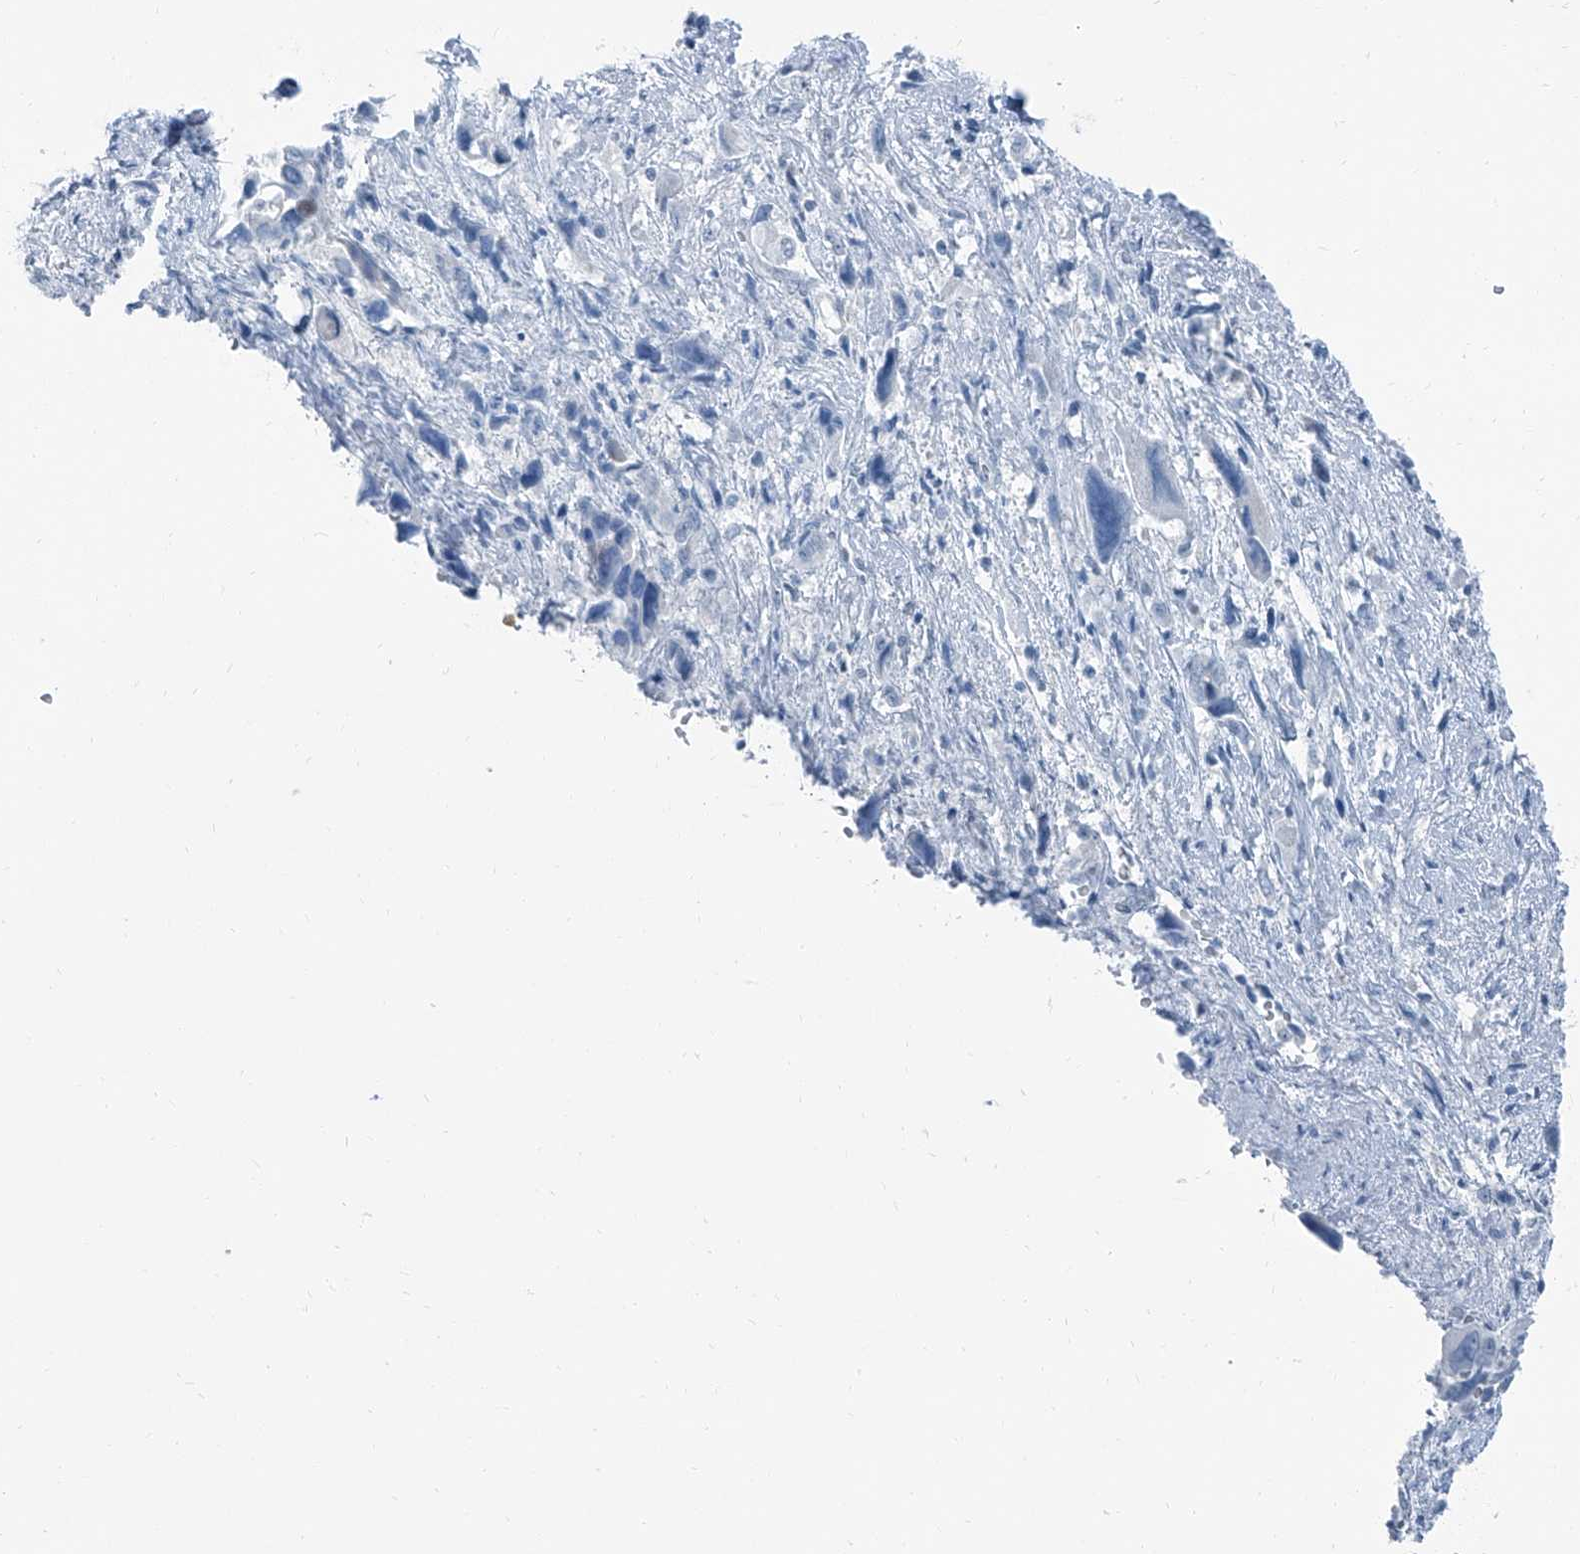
{"staining": {"intensity": "negative", "quantity": "none", "location": "none"}, "tissue": "pancreatic cancer", "cell_type": "Tumor cells", "image_type": "cancer", "snomed": [{"axis": "morphology", "description": "Adenocarcinoma, NOS"}, {"axis": "topography", "description": "Pancreas"}], "caption": "There is no significant positivity in tumor cells of adenocarcinoma (pancreatic).", "gene": "RGN", "patient": {"sex": "male", "age": 46}}